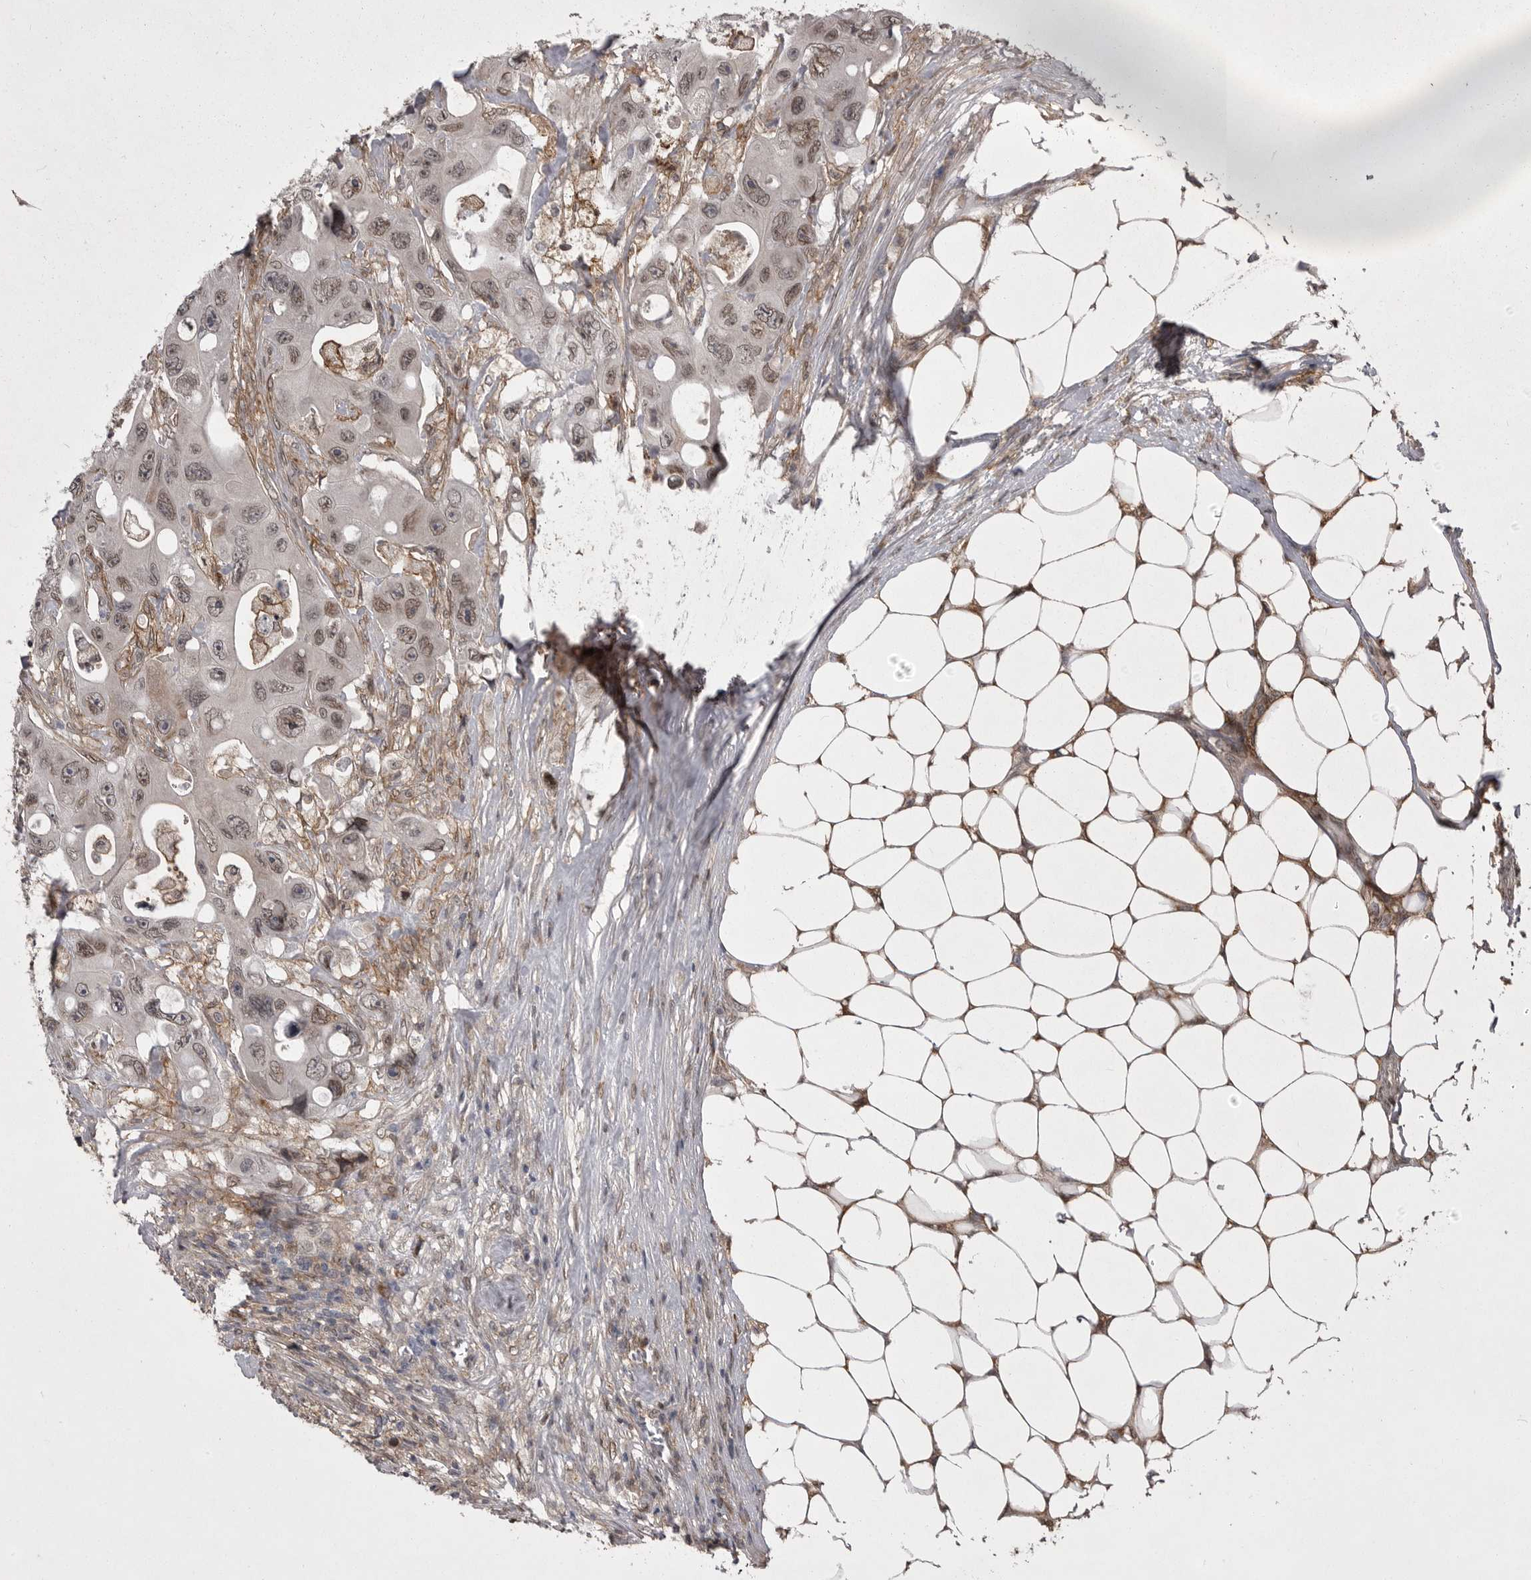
{"staining": {"intensity": "weak", "quantity": ">75%", "location": "nuclear"}, "tissue": "colorectal cancer", "cell_type": "Tumor cells", "image_type": "cancer", "snomed": [{"axis": "morphology", "description": "Adenocarcinoma, NOS"}, {"axis": "topography", "description": "Colon"}], "caption": "A histopathology image of adenocarcinoma (colorectal) stained for a protein shows weak nuclear brown staining in tumor cells.", "gene": "ABL1", "patient": {"sex": "female", "age": 46}}